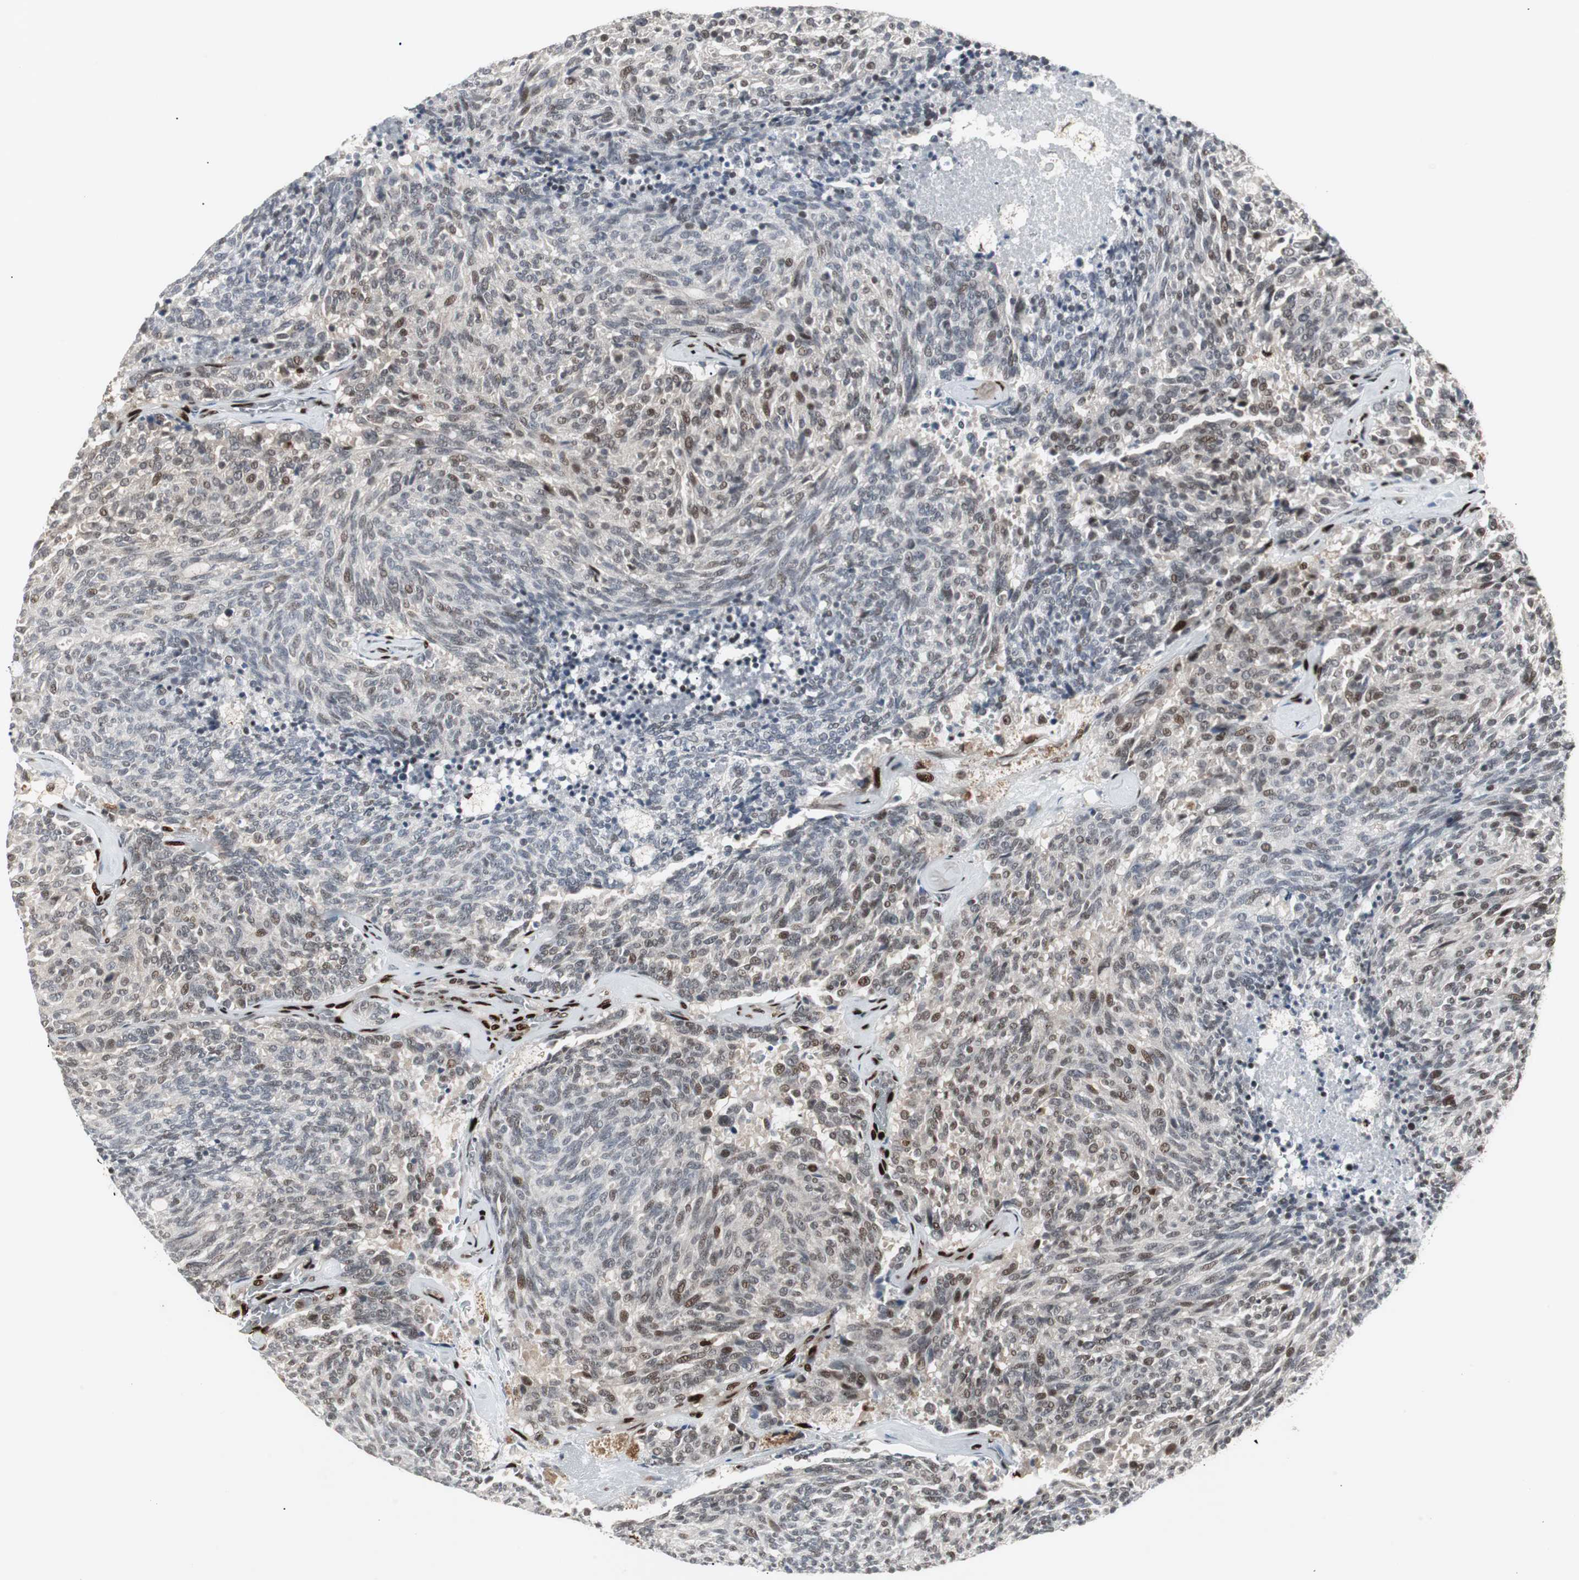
{"staining": {"intensity": "moderate", "quantity": "<25%", "location": "nuclear"}, "tissue": "carcinoid", "cell_type": "Tumor cells", "image_type": "cancer", "snomed": [{"axis": "morphology", "description": "Carcinoid, malignant, NOS"}, {"axis": "topography", "description": "Pancreas"}], "caption": "A photomicrograph showing moderate nuclear staining in approximately <25% of tumor cells in carcinoid (malignant), as visualized by brown immunohistochemical staining.", "gene": "GRK2", "patient": {"sex": "female", "age": 54}}